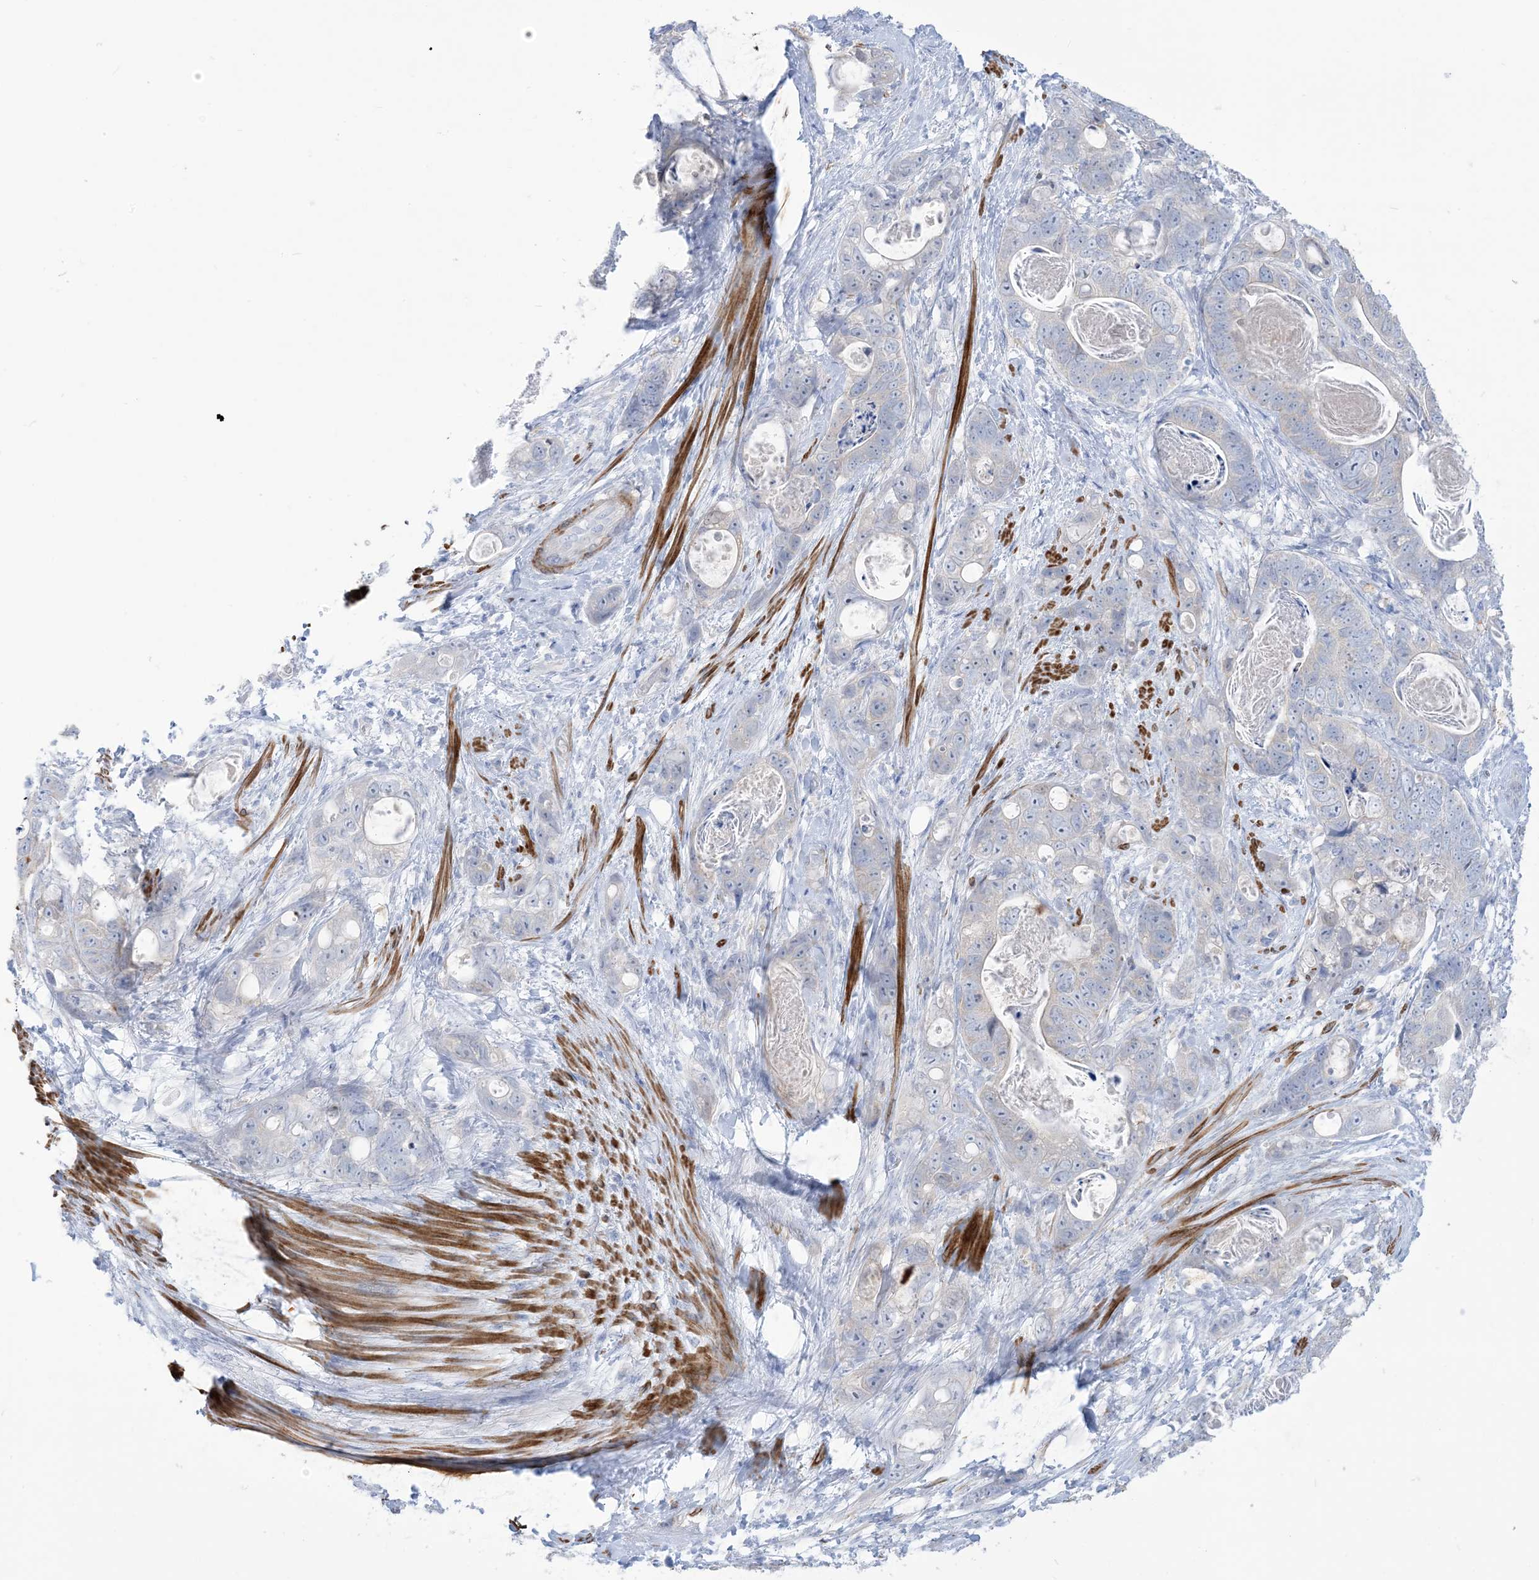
{"staining": {"intensity": "negative", "quantity": "none", "location": "none"}, "tissue": "stomach cancer", "cell_type": "Tumor cells", "image_type": "cancer", "snomed": [{"axis": "morphology", "description": "Normal tissue, NOS"}, {"axis": "morphology", "description": "Adenocarcinoma, NOS"}, {"axis": "topography", "description": "Stomach"}], "caption": "DAB immunohistochemical staining of adenocarcinoma (stomach) displays no significant positivity in tumor cells.", "gene": "MARS2", "patient": {"sex": "female", "age": 89}}